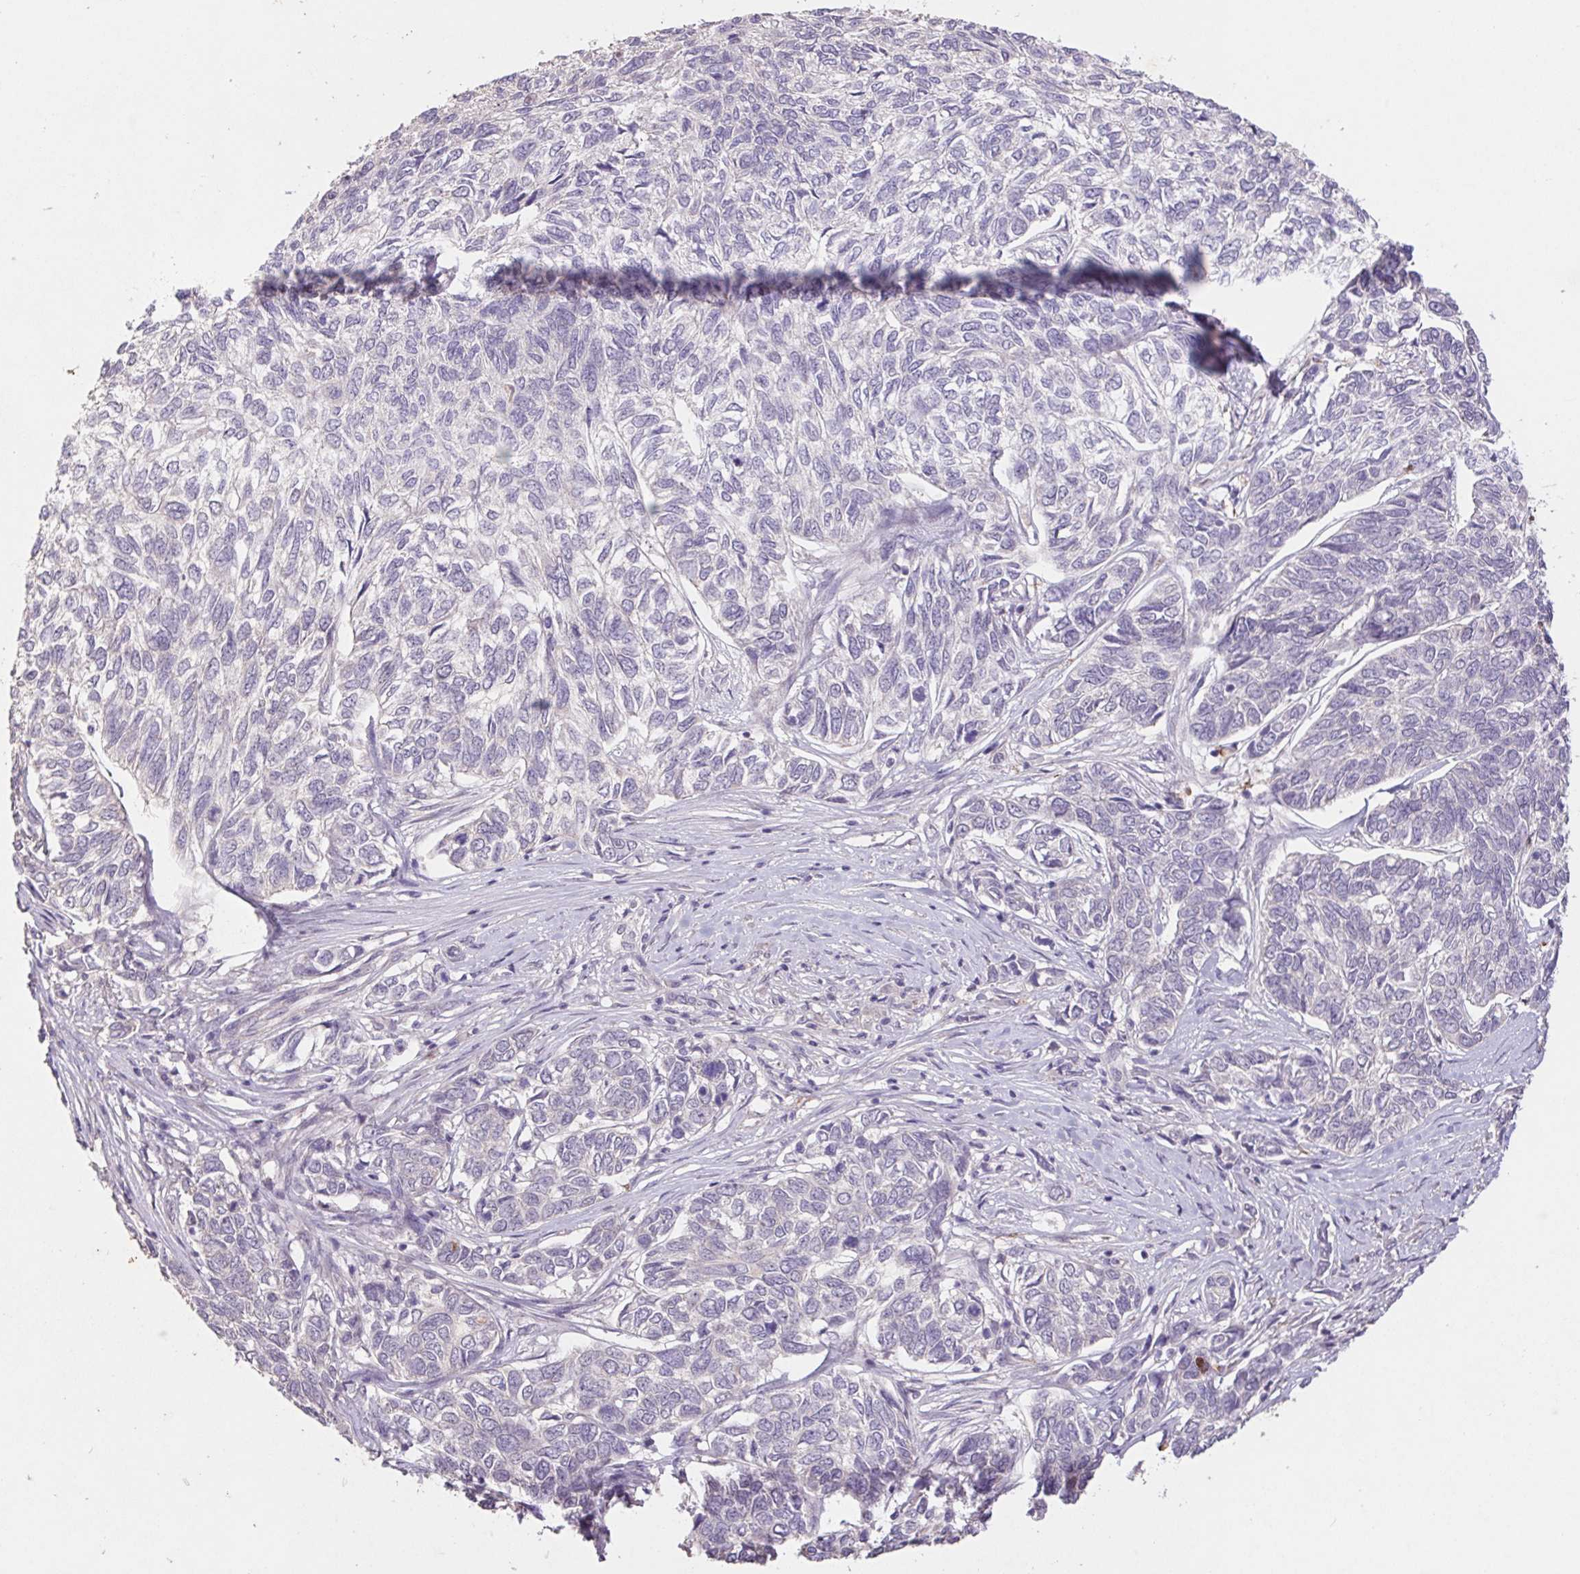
{"staining": {"intensity": "negative", "quantity": "none", "location": "none"}, "tissue": "skin cancer", "cell_type": "Tumor cells", "image_type": "cancer", "snomed": [{"axis": "morphology", "description": "Basal cell carcinoma"}, {"axis": "topography", "description": "Skin"}], "caption": "Immunohistochemistry (IHC) image of neoplastic tissue: skin cancer (basal cell carcinoma) stained with DAB (3,3'-diaminobenzidine) reveals no significant protein expression in tumor cells.", "gene": "GRM2", "patient": {"sex": "female", "age": 65}}